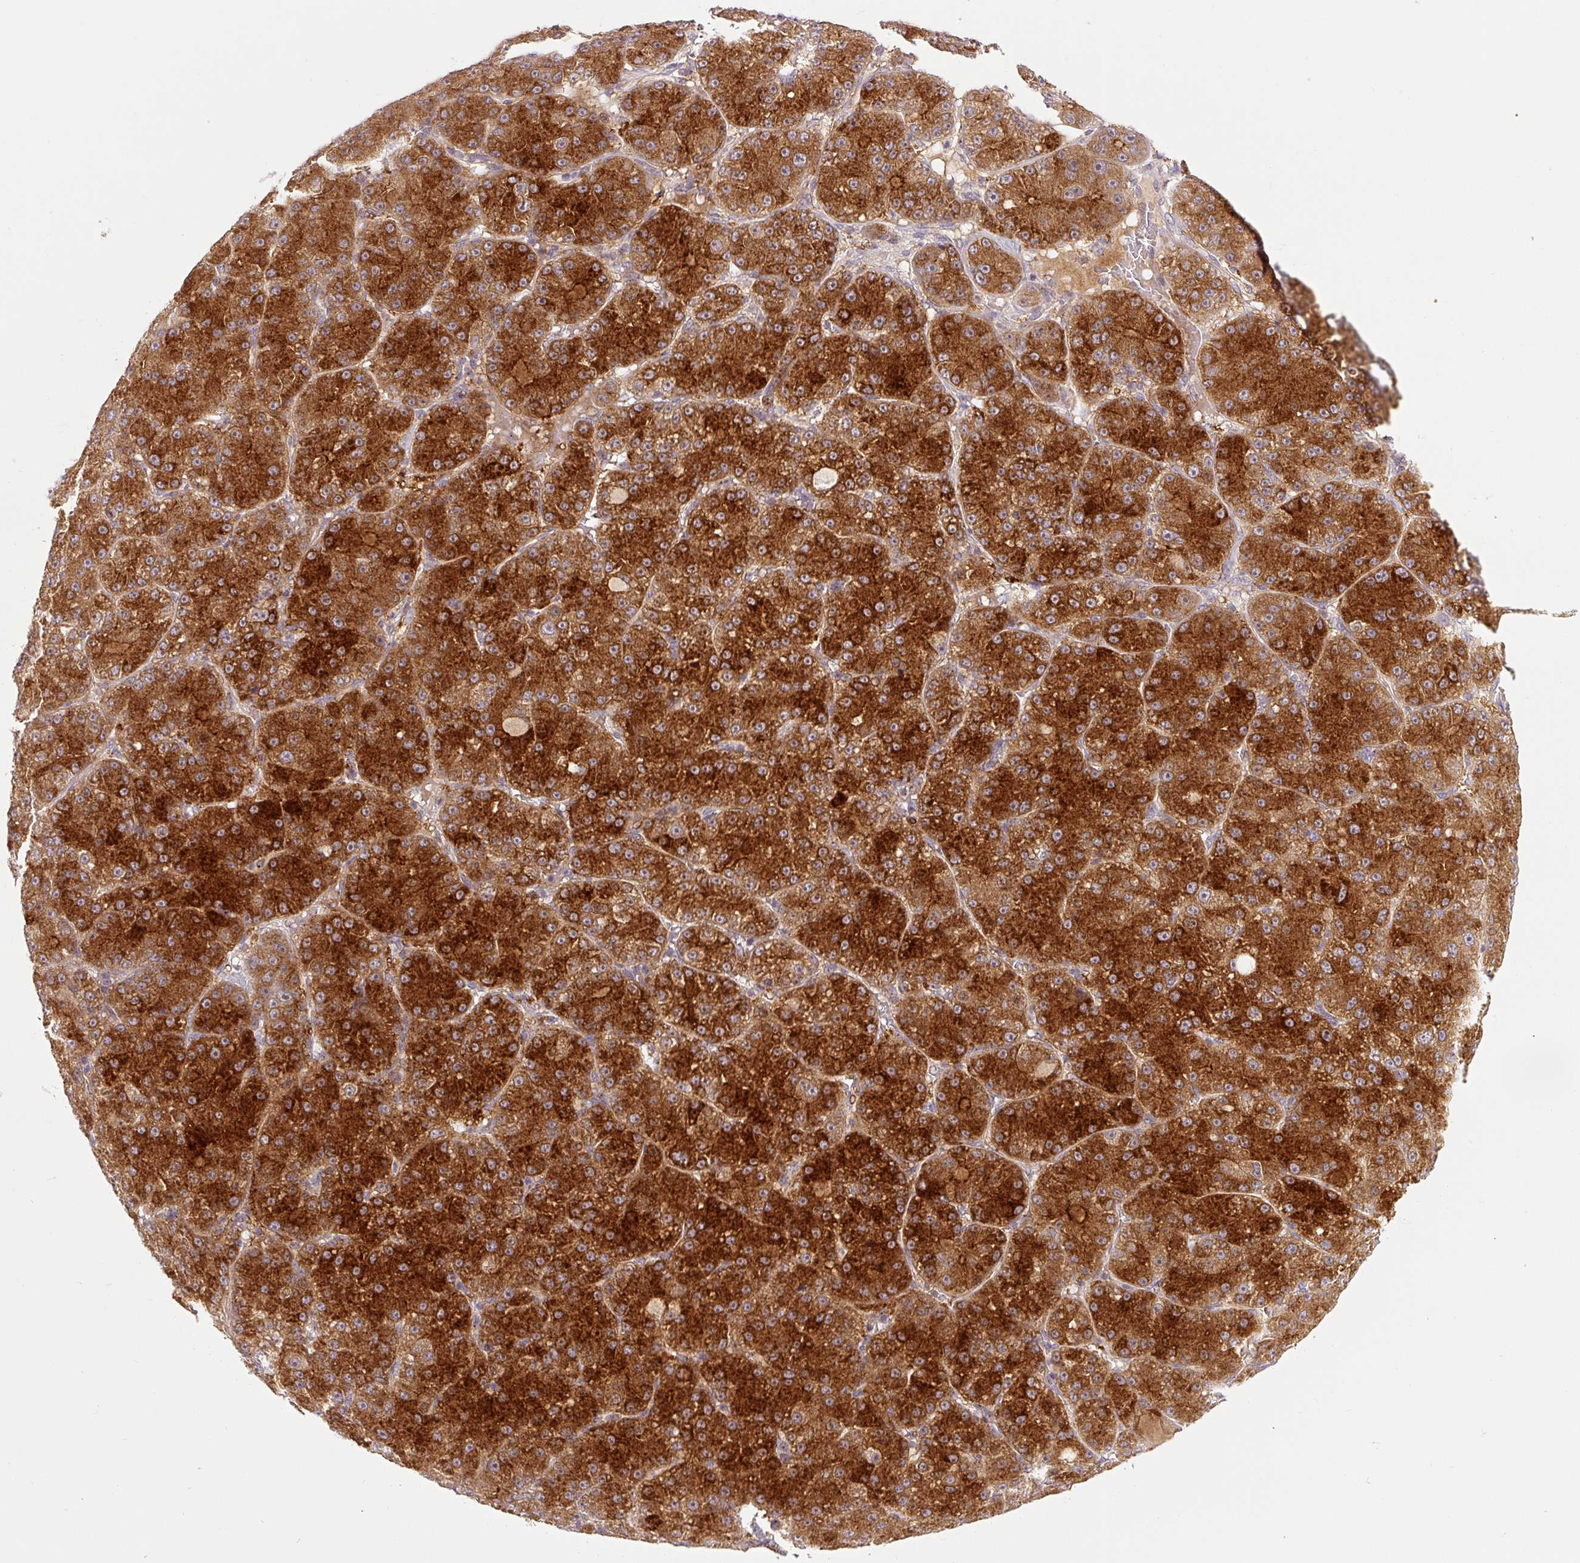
{"staining": {"intensity": "strong", "quantity": ">75%", "location": "cytoplasmic/membranous"}, "tissue": "liver cancer", "cell_type": "Tumor cells", "image_type": "cancer", "snomed": [{"axis": "morphology", "description": "Carcinoma, Hepatocellular, NOS"}, {"axis": "topography", "description": "Liver"}], "caption": "IHC histopathology image of neoplastic tissue: human liver cancer stained using IHC reveals high levels of strong protein expression localized specifically in the cytoplasmic/membranous of tumor cells, appearing as a cytoplasmic/membranous brown color.", "gene": "PCM1", "patient": {"sex": "male", "age": 67}}